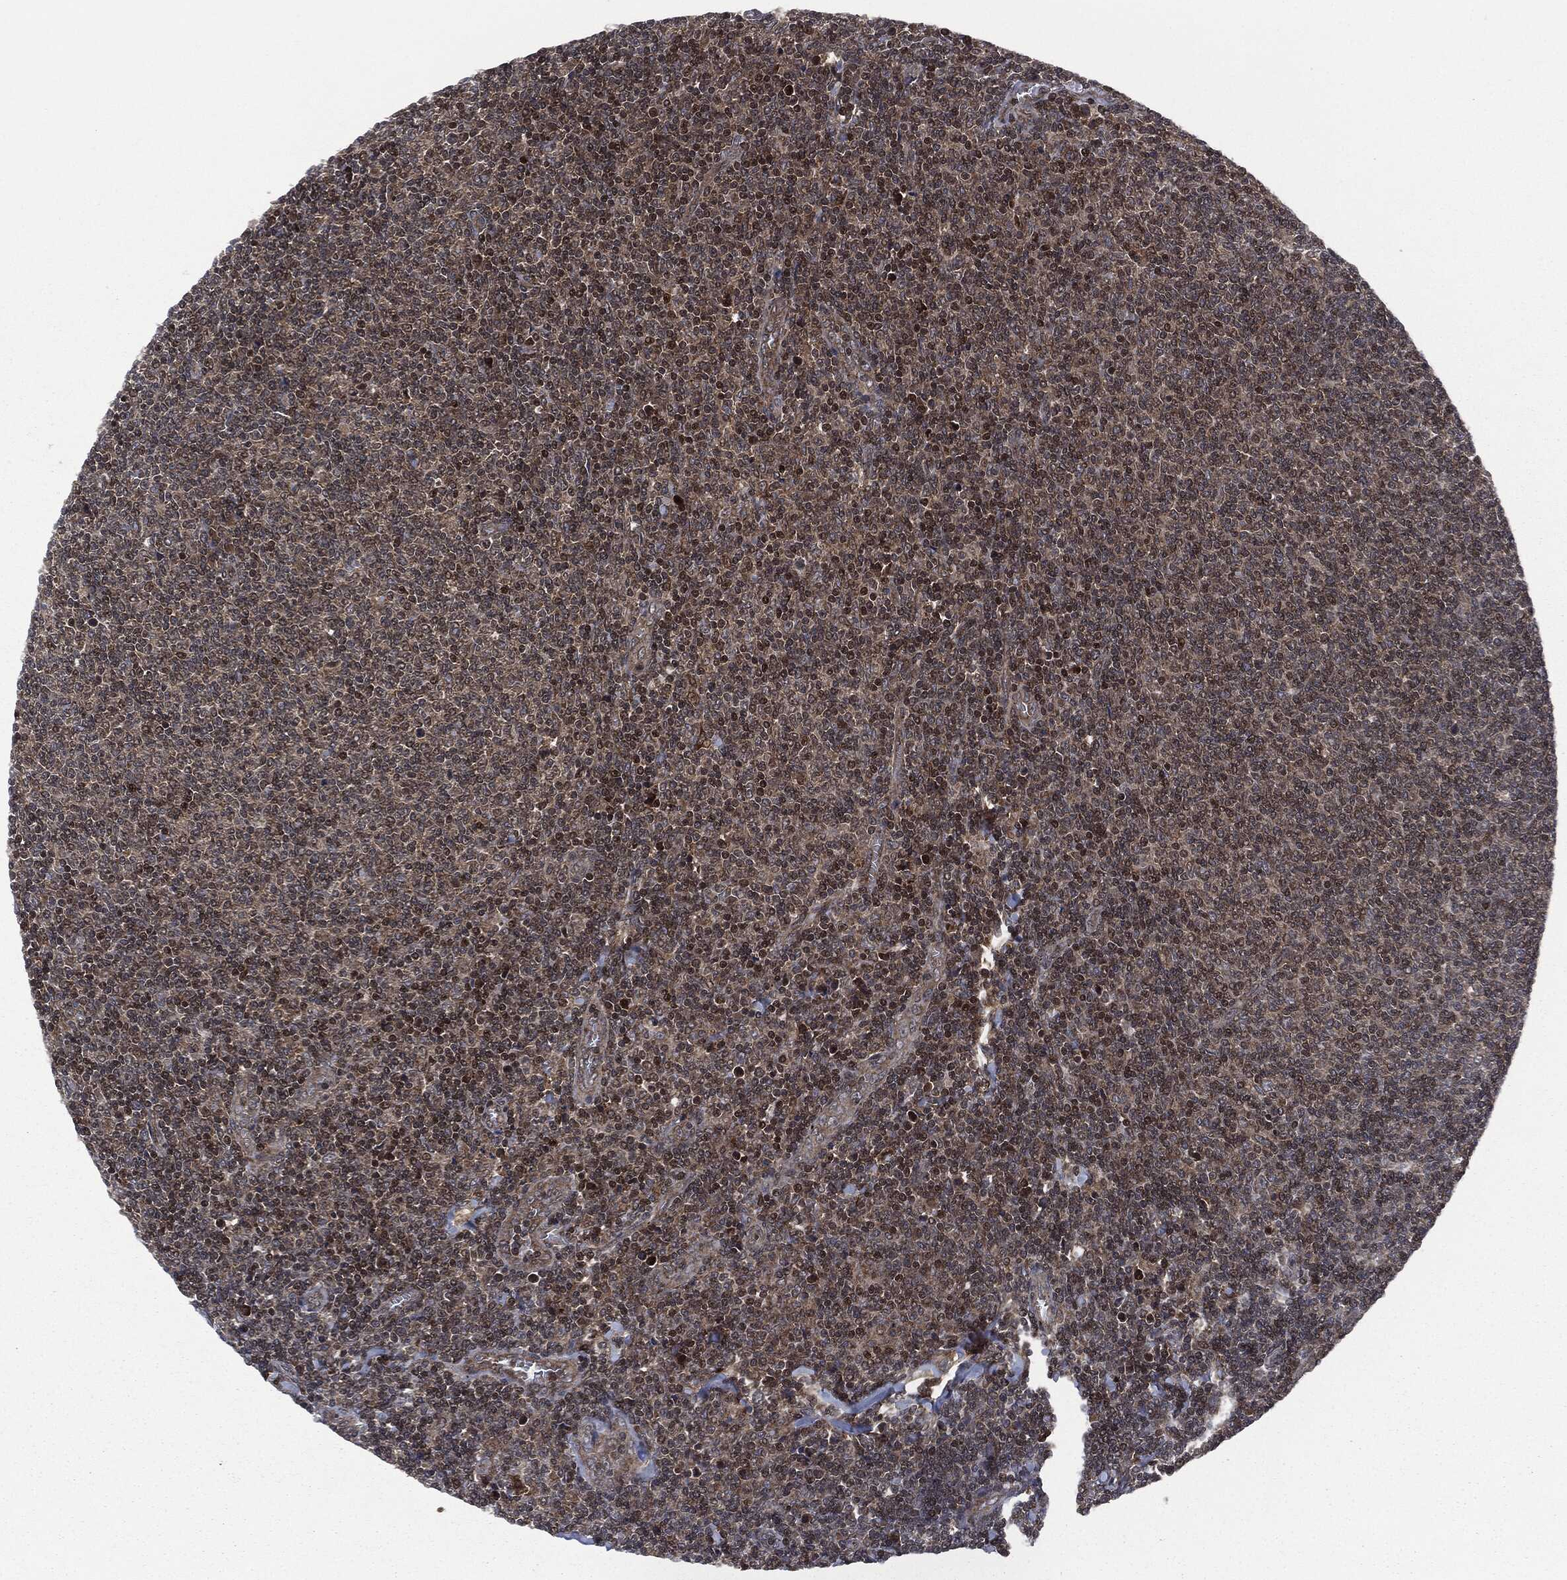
{"staining": {"intensity": "moderate", "quantity": "25%-75%", "location": "cytoplasmic/membranous"}, "tissue": "lymphoma", "cell_type": "Tumor cells", "image_type": "cancer", "snomed": [{"axis": "morphology", "description": "Malignant lymphoma, non-Hodgkin's type, Low grade"}, {"axis": "topography", "description": "Lymph node"}], "caption": "Immunohistochemical staining of human lymphoma demonstrates medium levels of moderate cytoplasmic/membranous protein expression in about 25%-75% of tumor cells.", "gene": "HRAS", "patient": {"sex": "male", "age": 52}}